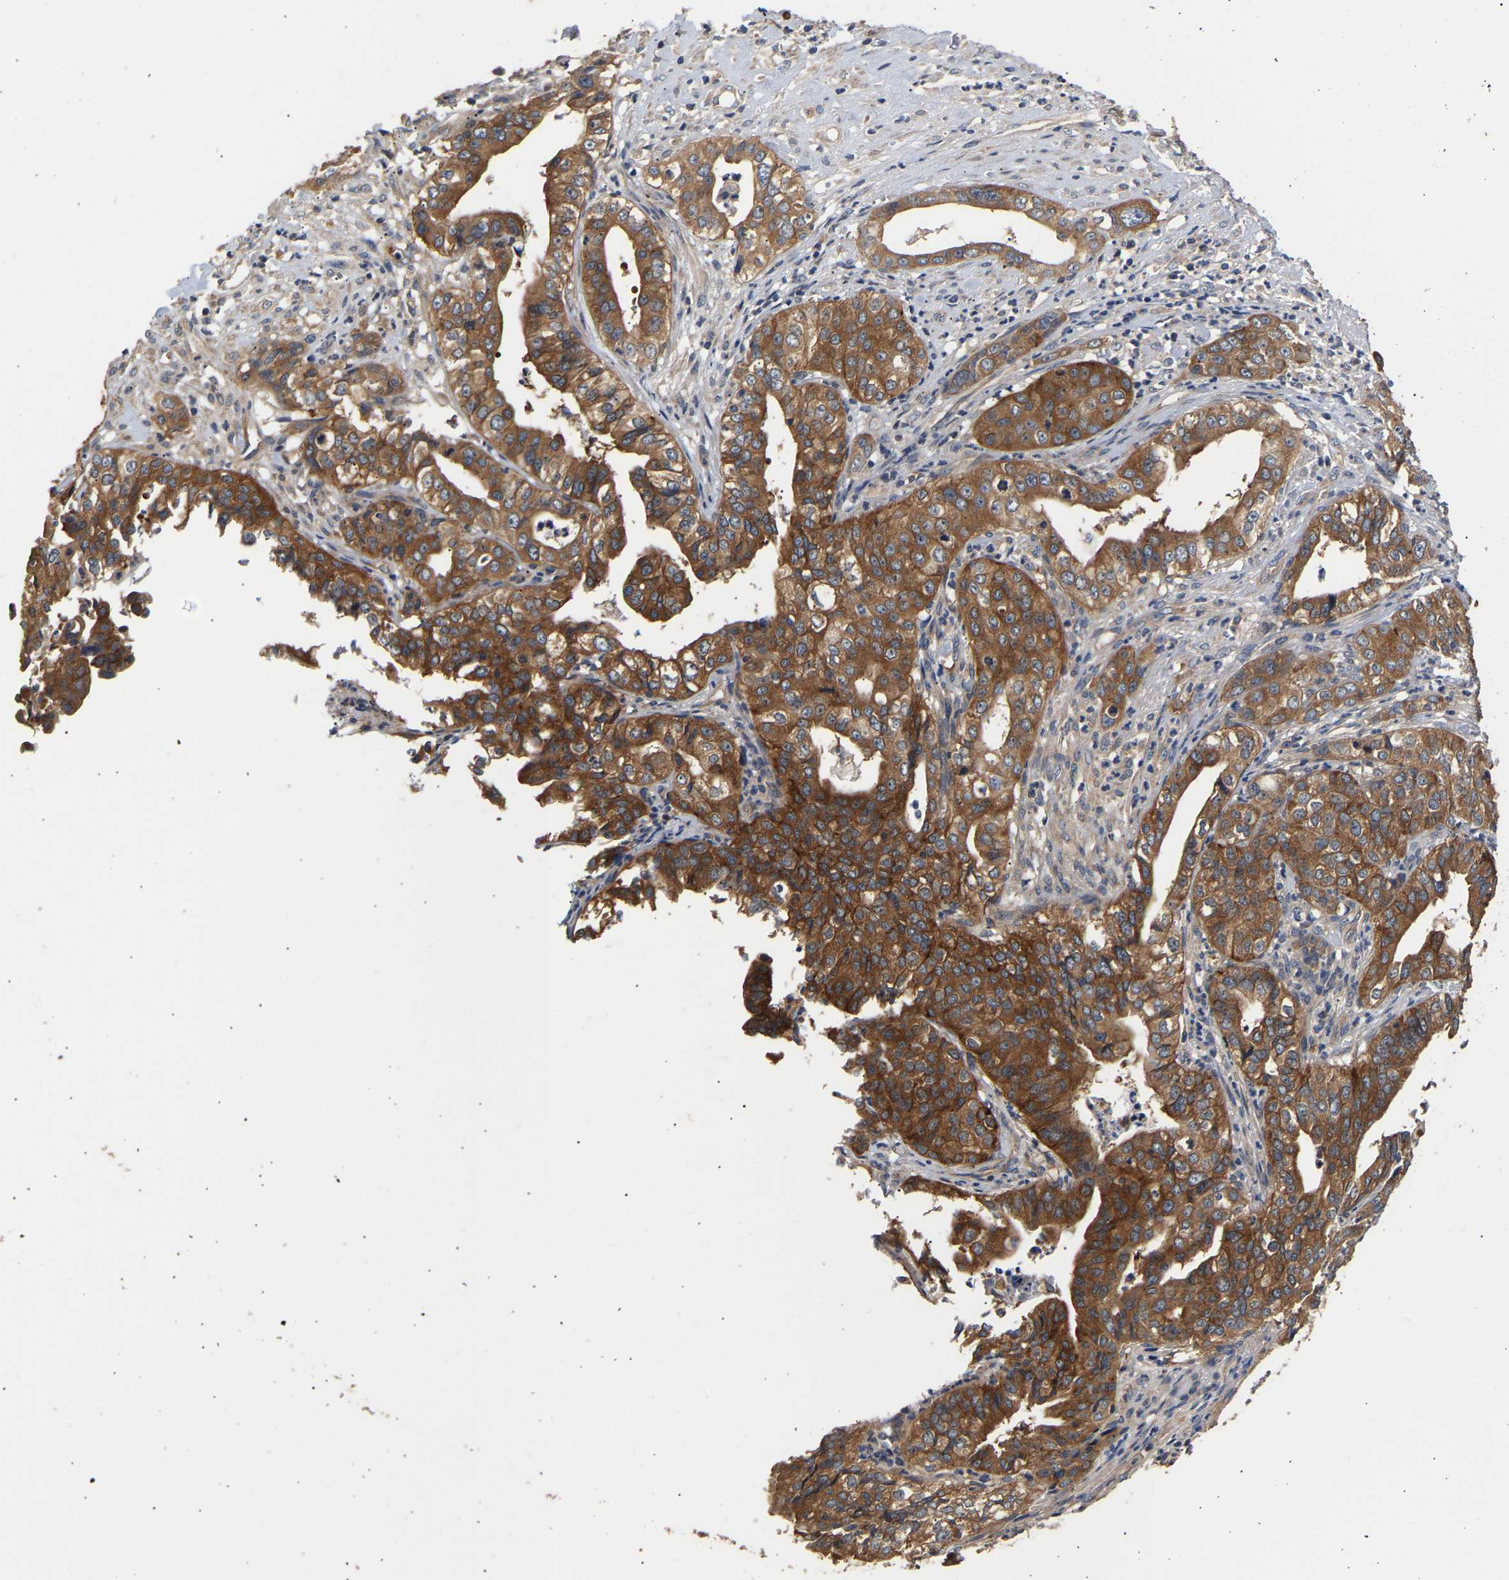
{"staining": {"intensity": "strong", "quantity": ">75%", "location": "cytoplasmic/membranous"}, "tissue": "liver cancer", "cell_type": "Tumor cells", "image_type": "cancer", "snomed": [{"axis": "morphology", "description": "Cholangiocarcinoma"}, {"axis": "topography", "description": "Liver"}], "caption": "Liver cancer (cholangiocarcinoma) was stained to show a protein in brown. There is high levels of strong cytoplasmic/membranous expression in about >75% of tumor cells.", "gene": "LRBA", "patient": {"sex": "female", "age": 61}}